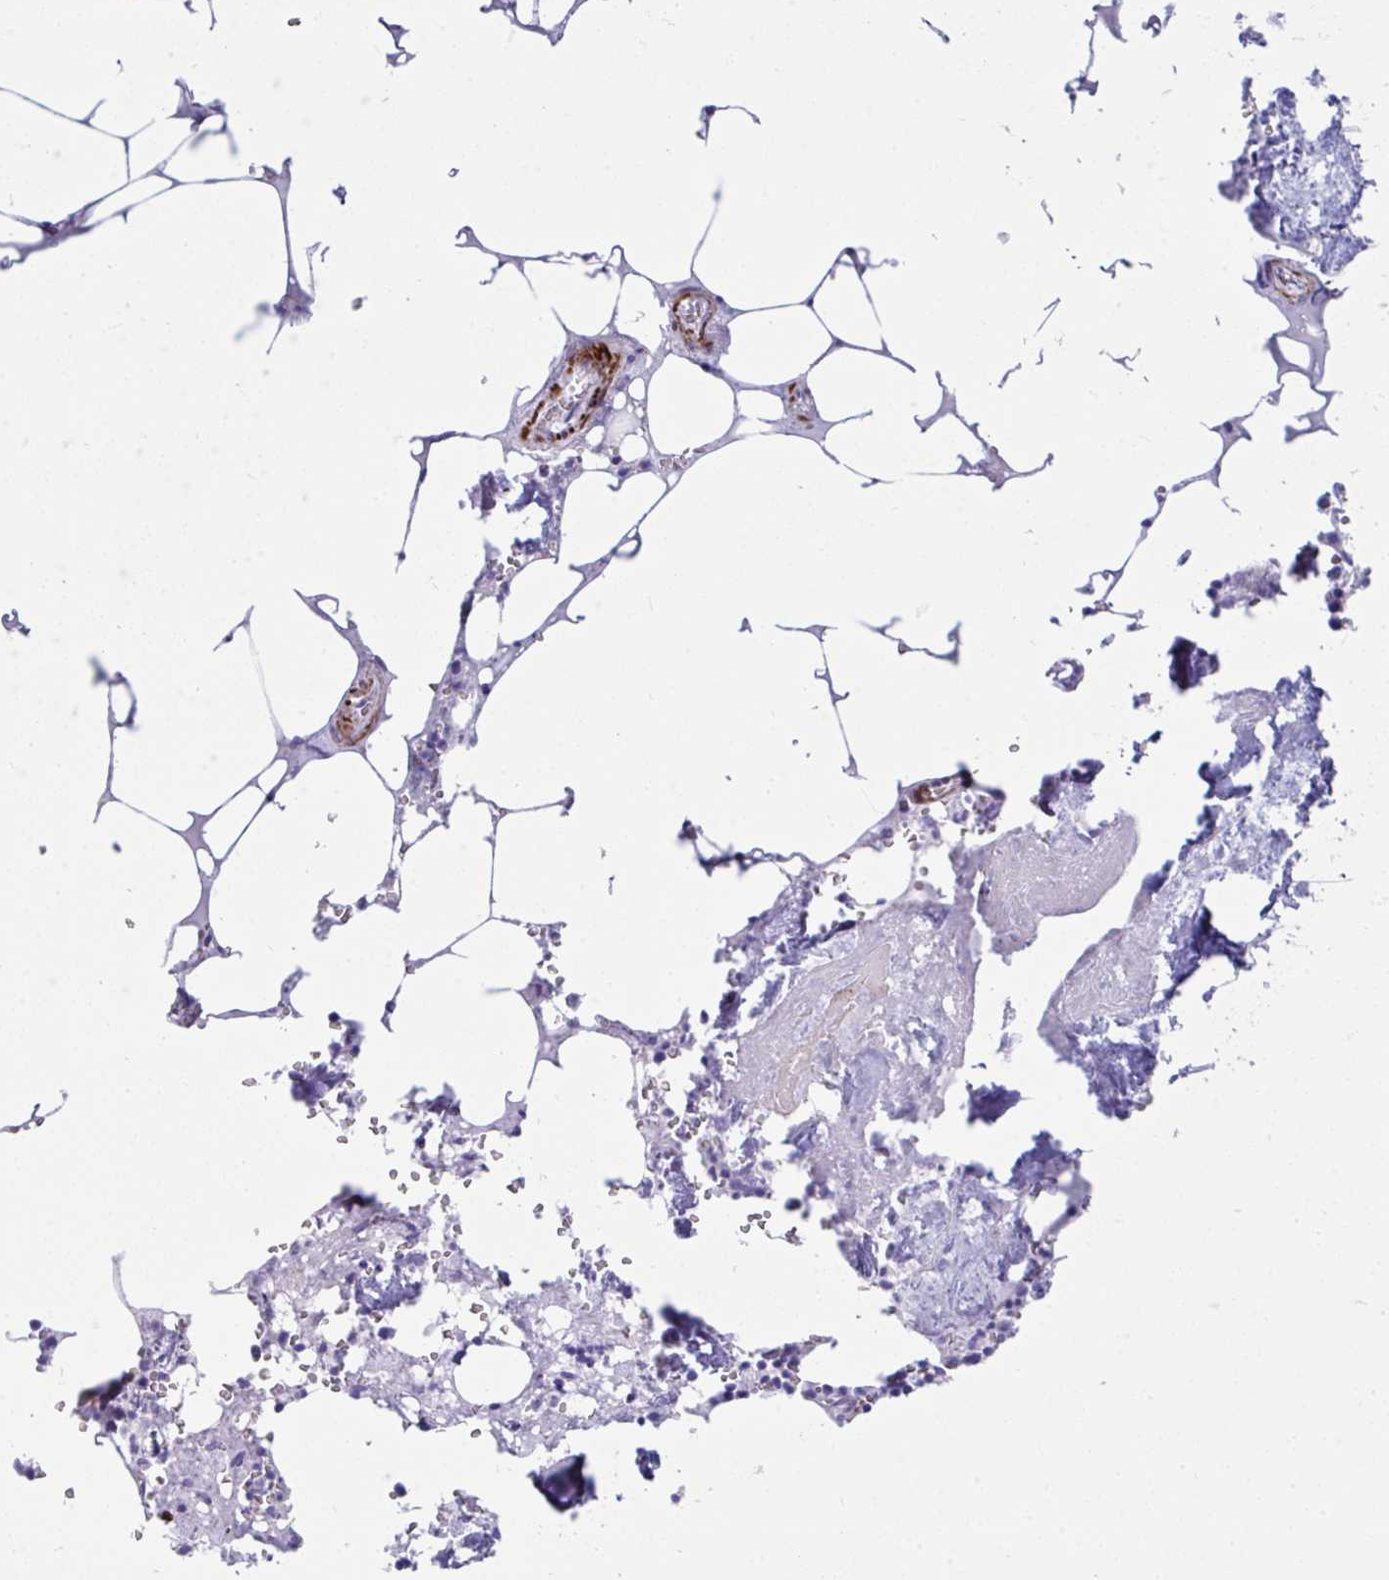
{"staining": {"intensity": "negative", "quantity": "none", "location": "none"}, "tissue": "bone marrow", "cell_type": "Hematopoietic cells", "image_type": "normal", "snomed": [{"axis": "morphology", "description": "Normal tissue, NOS"}, {"axis": "topography", "description": "Bone marrow"}], "caption": "A micrograph of human bone marrow is negative for staining in hematopoietic cells.", "gene": "GRXCR2", "patient": {"sex": "male", "age": 54}}